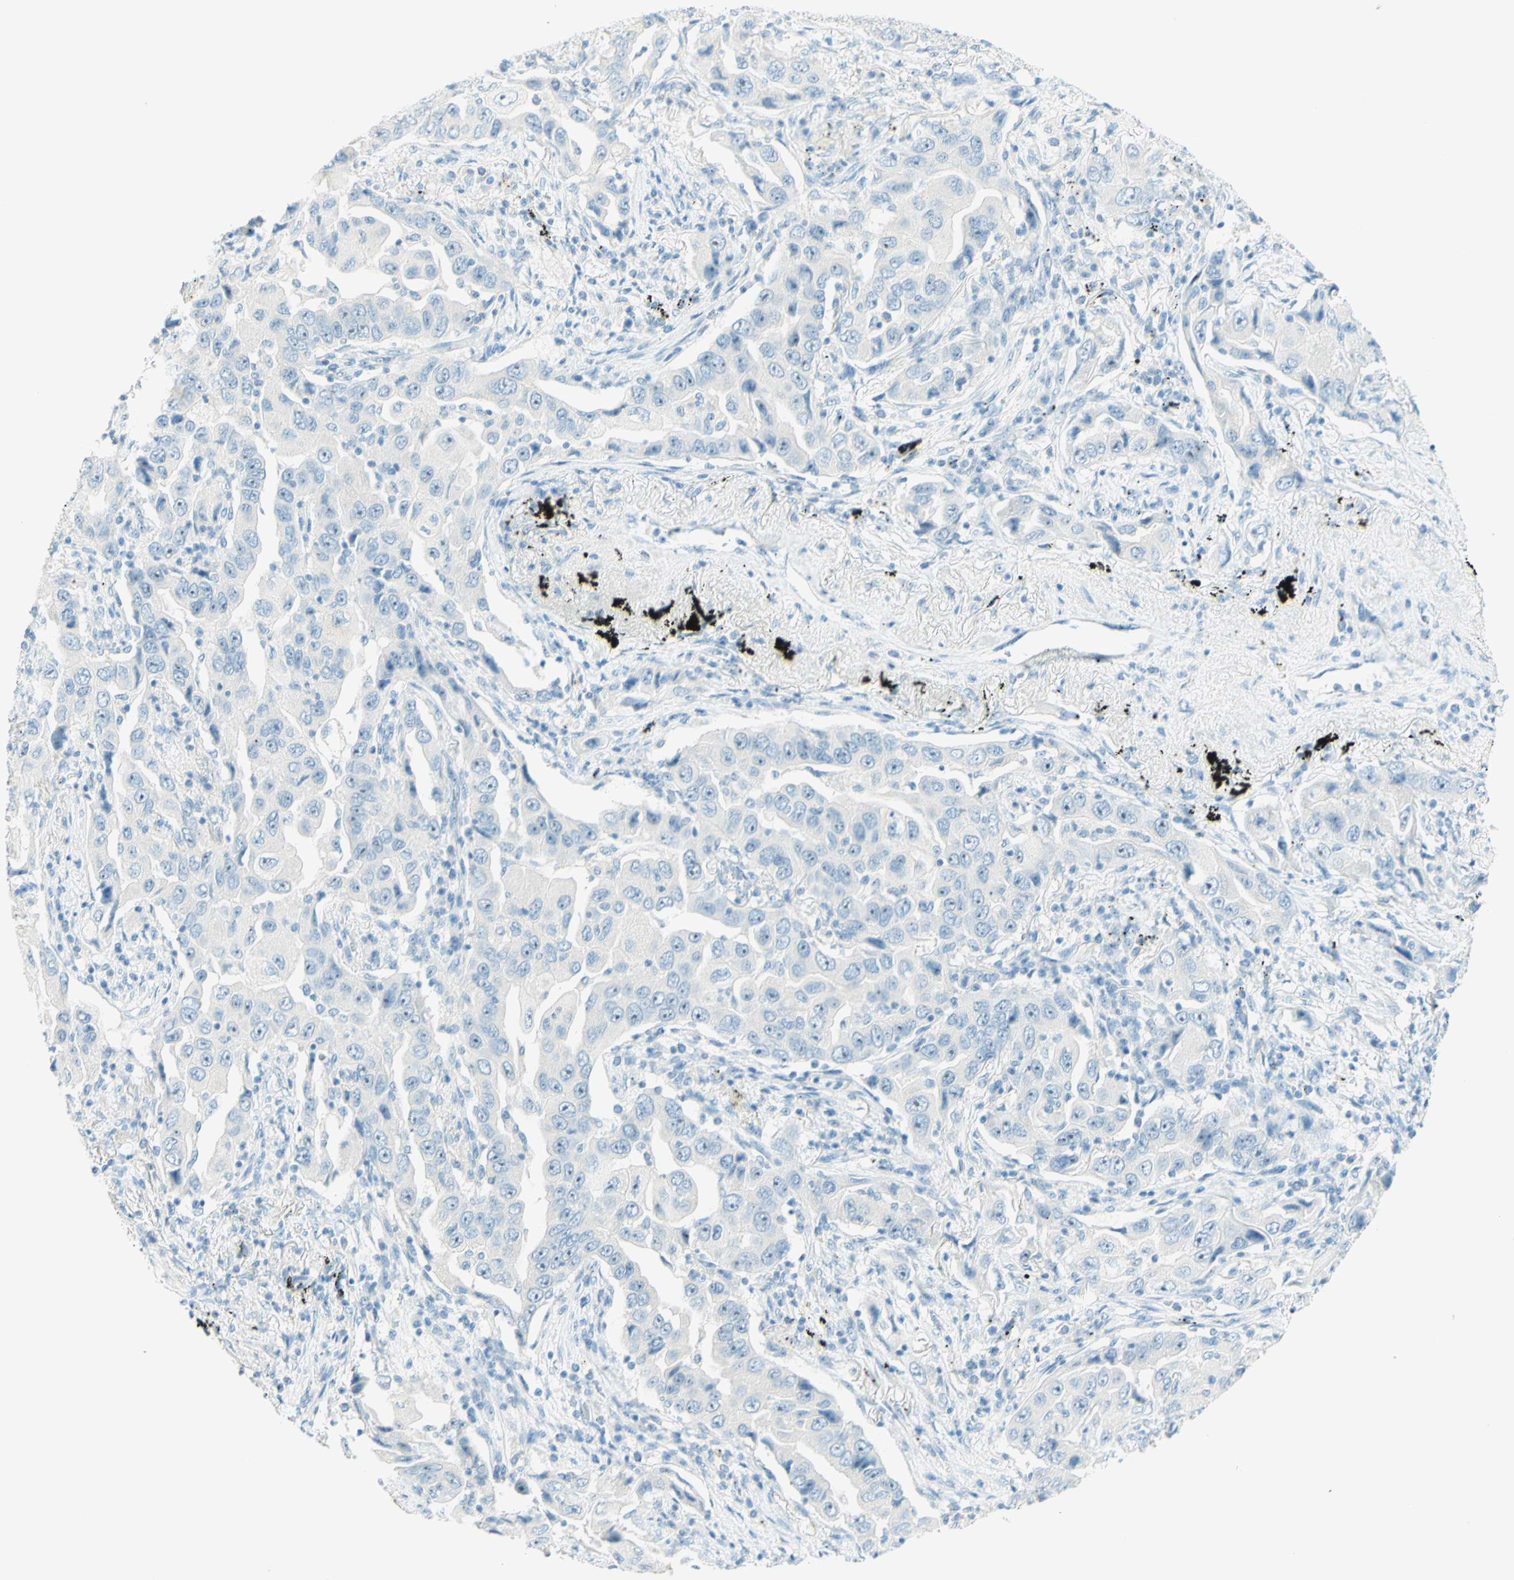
{"staining": {"intensity": "negative", "quantity": "none", "location": "none"}, "tissue": "lung cancer", "cell_type": "Tumor cells", "image_type": "cancer", "snomed": [{"axis": "morphology", "description": "Adenocarcinoma, NOS"}, {"axis": "topography", "description": "Lung"}], "caption": "An immunohistochemistry (IHC) image of lung cancer (adenocarcinoma) is shown. There is no staining in tumor cells of lung cancer (adenocarcinoma).", "gene": "FMR1NB", "patient": {"sex": "female", "age": 65}}